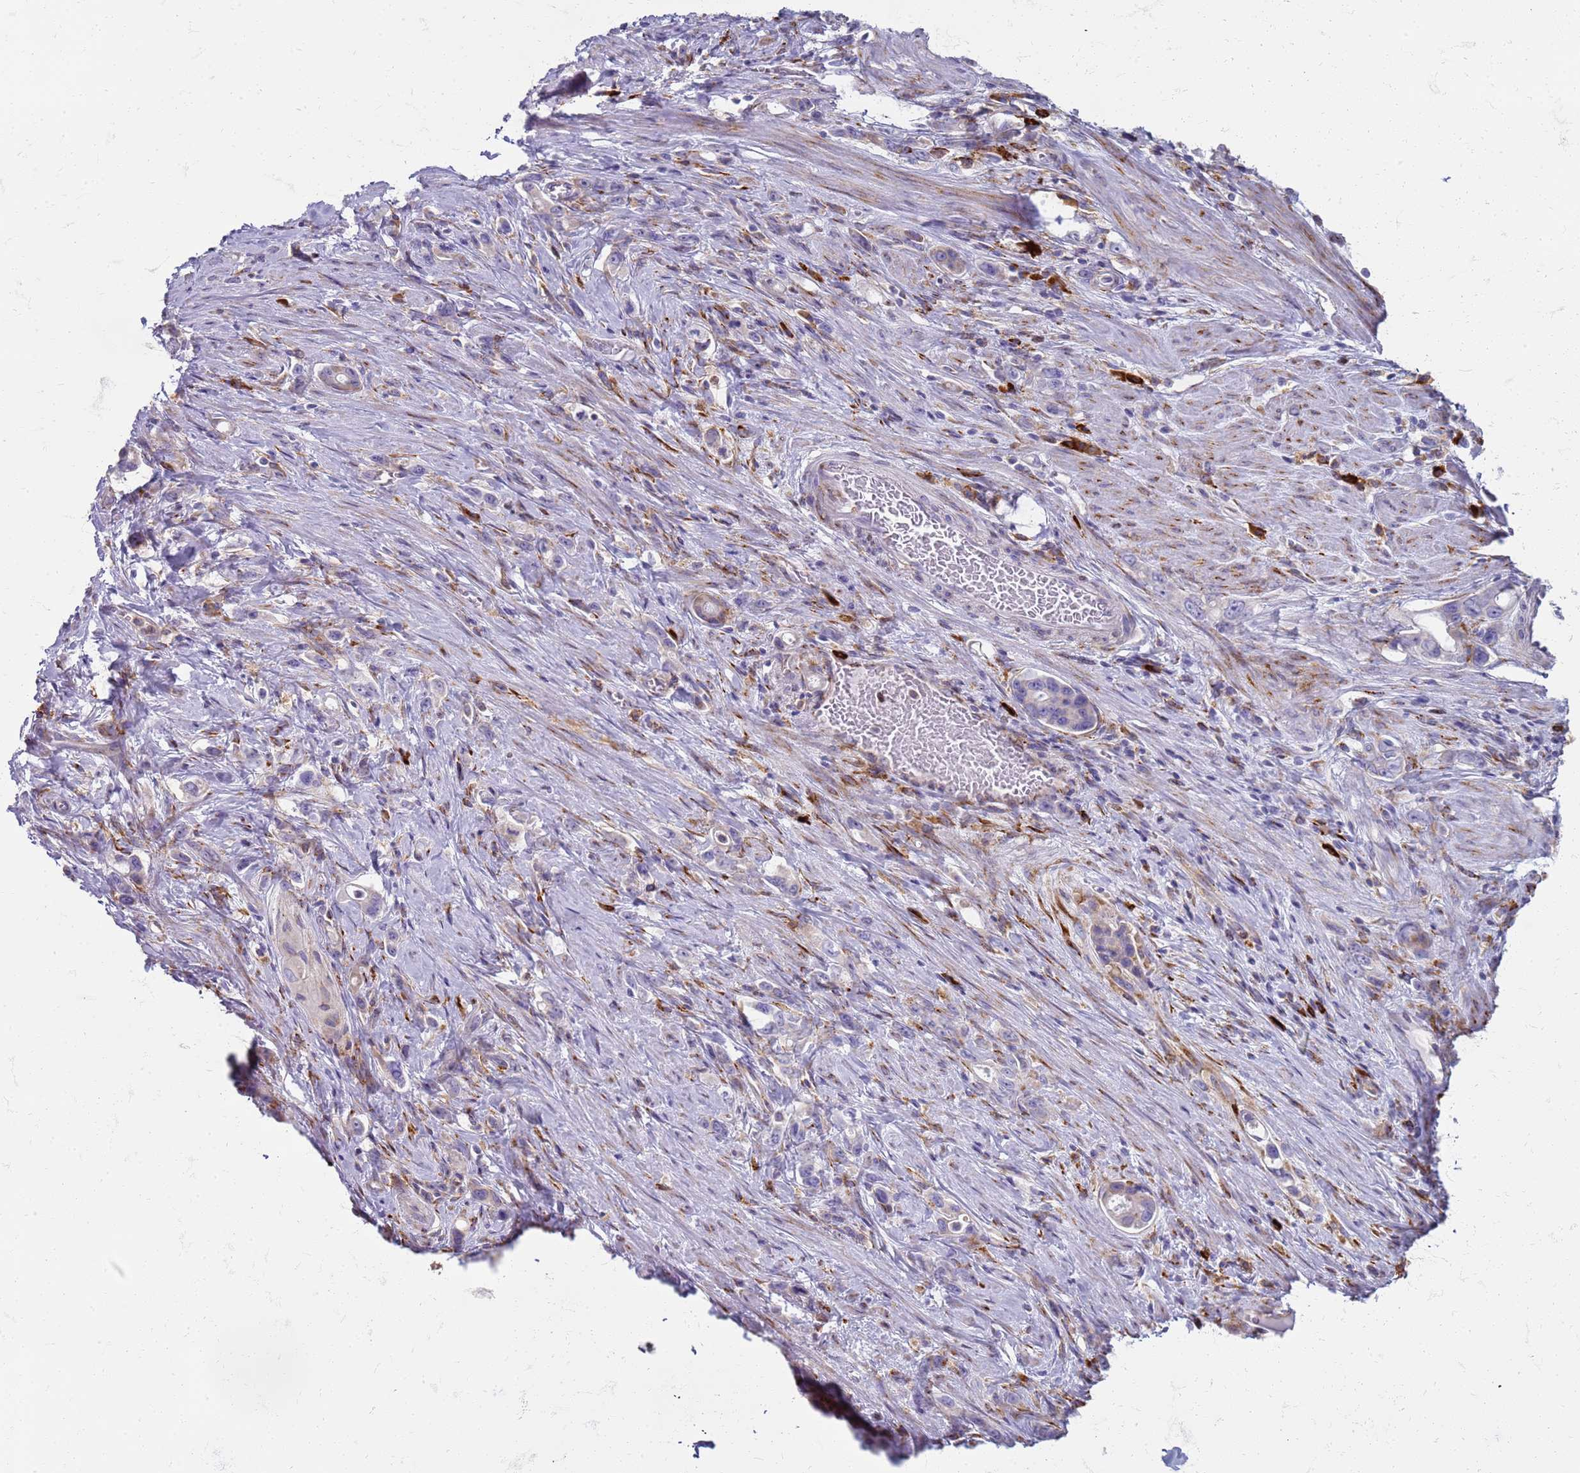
{"staining": {"intensity": "negative", "quantity": "none", "location": "none"}, "tissue": "stomach cancer", "cell_type": "Tumor cells", "image_type": "cancer", "snomed": [{"axis": "morphology", "description": "Adenocarcinoma, NOS"}, {"axis": "topography", "description": "Stomach, lower"}], "caption": "Human stomach adenocarcinoma stained for a protein using immunohistochemistry exhibits no staining in tumor cells.", "gene": "PDK3", "patient": {"sex": "female", "age": 43}}